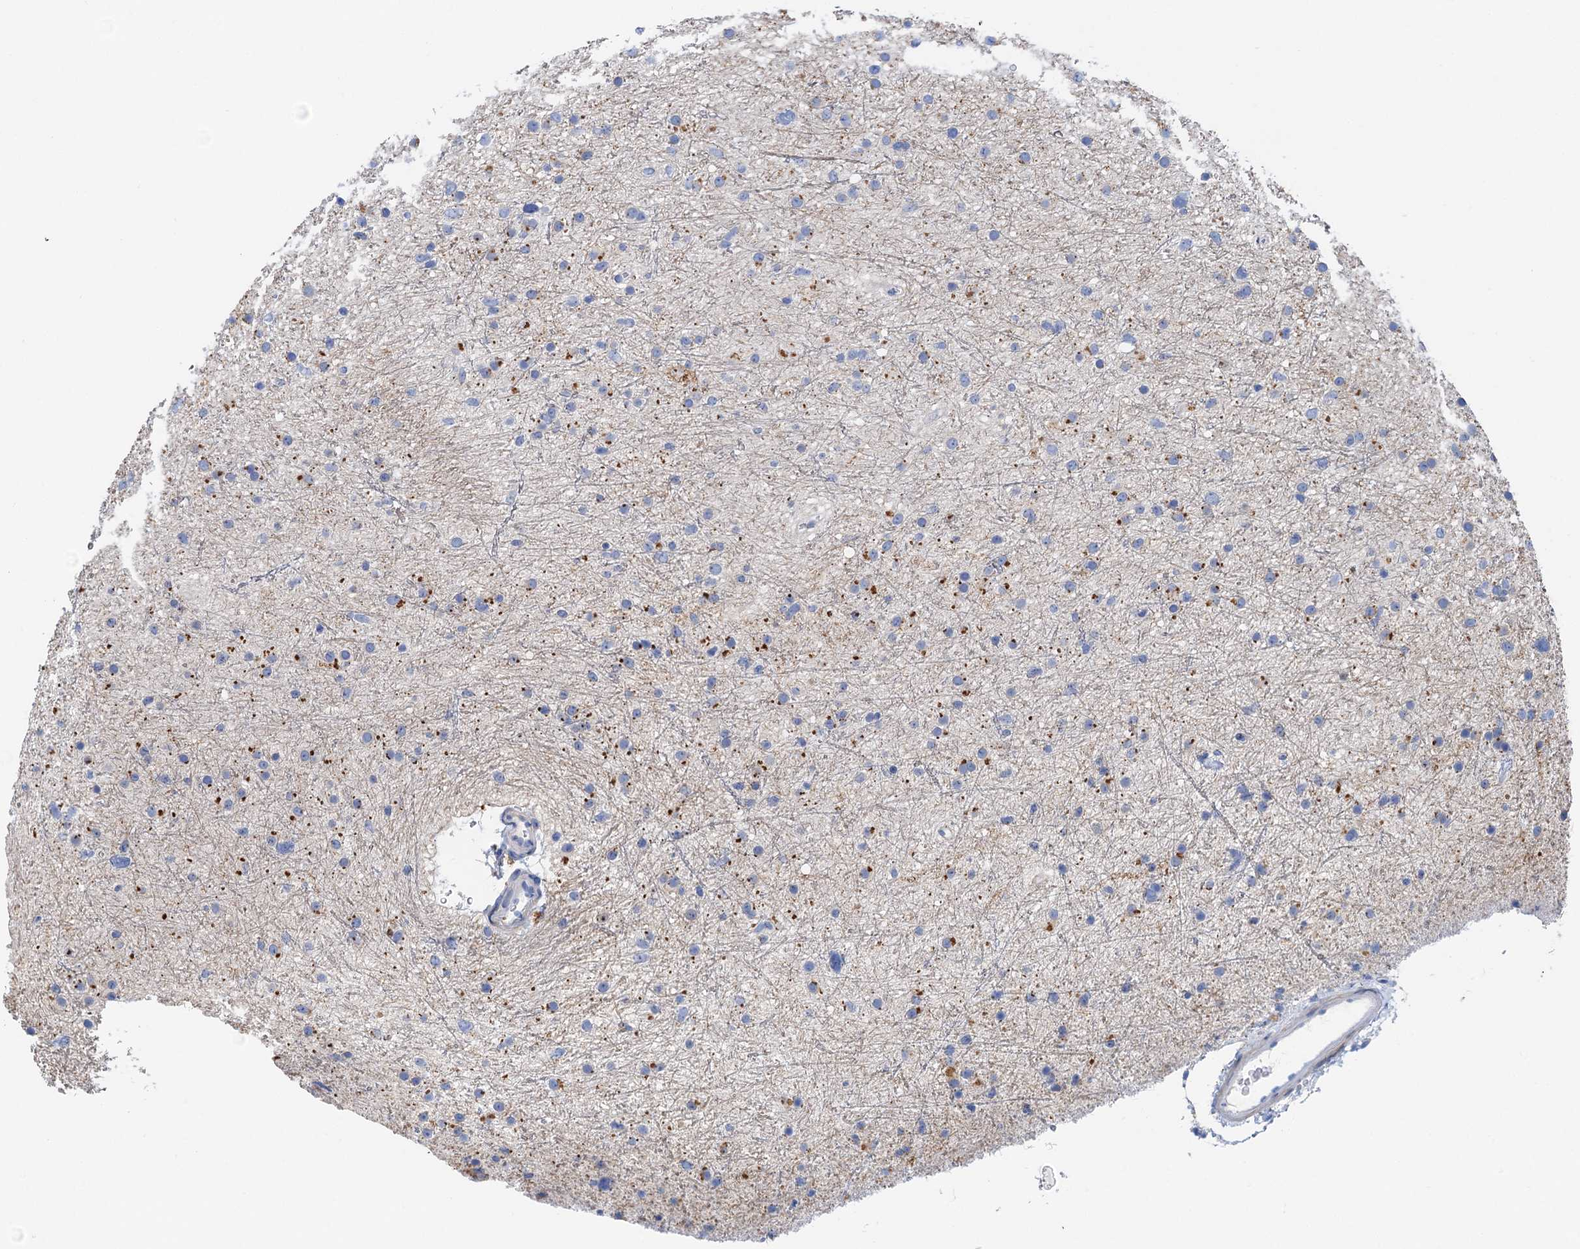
{"staining": {"intensity": "moderate", "quantity": "<25%", "location": "cytoplasmic/membranous"}, "tissue": "glioma", "cell_type": "Tumor cells", "image_type": "cancer", "snomed": [{"axis": "morphology", "description": "Glioma, malignant, Low grade"}, {"axis": "topography", "description": "Cerebral cortex"}], "caption": "Moderate cytoplasmic/membranous positivity is appreciated in approximately <25% of tumor cells in glioma.", "gene": "NLRP10", "patient": {"sex": "female", "age": 39}}